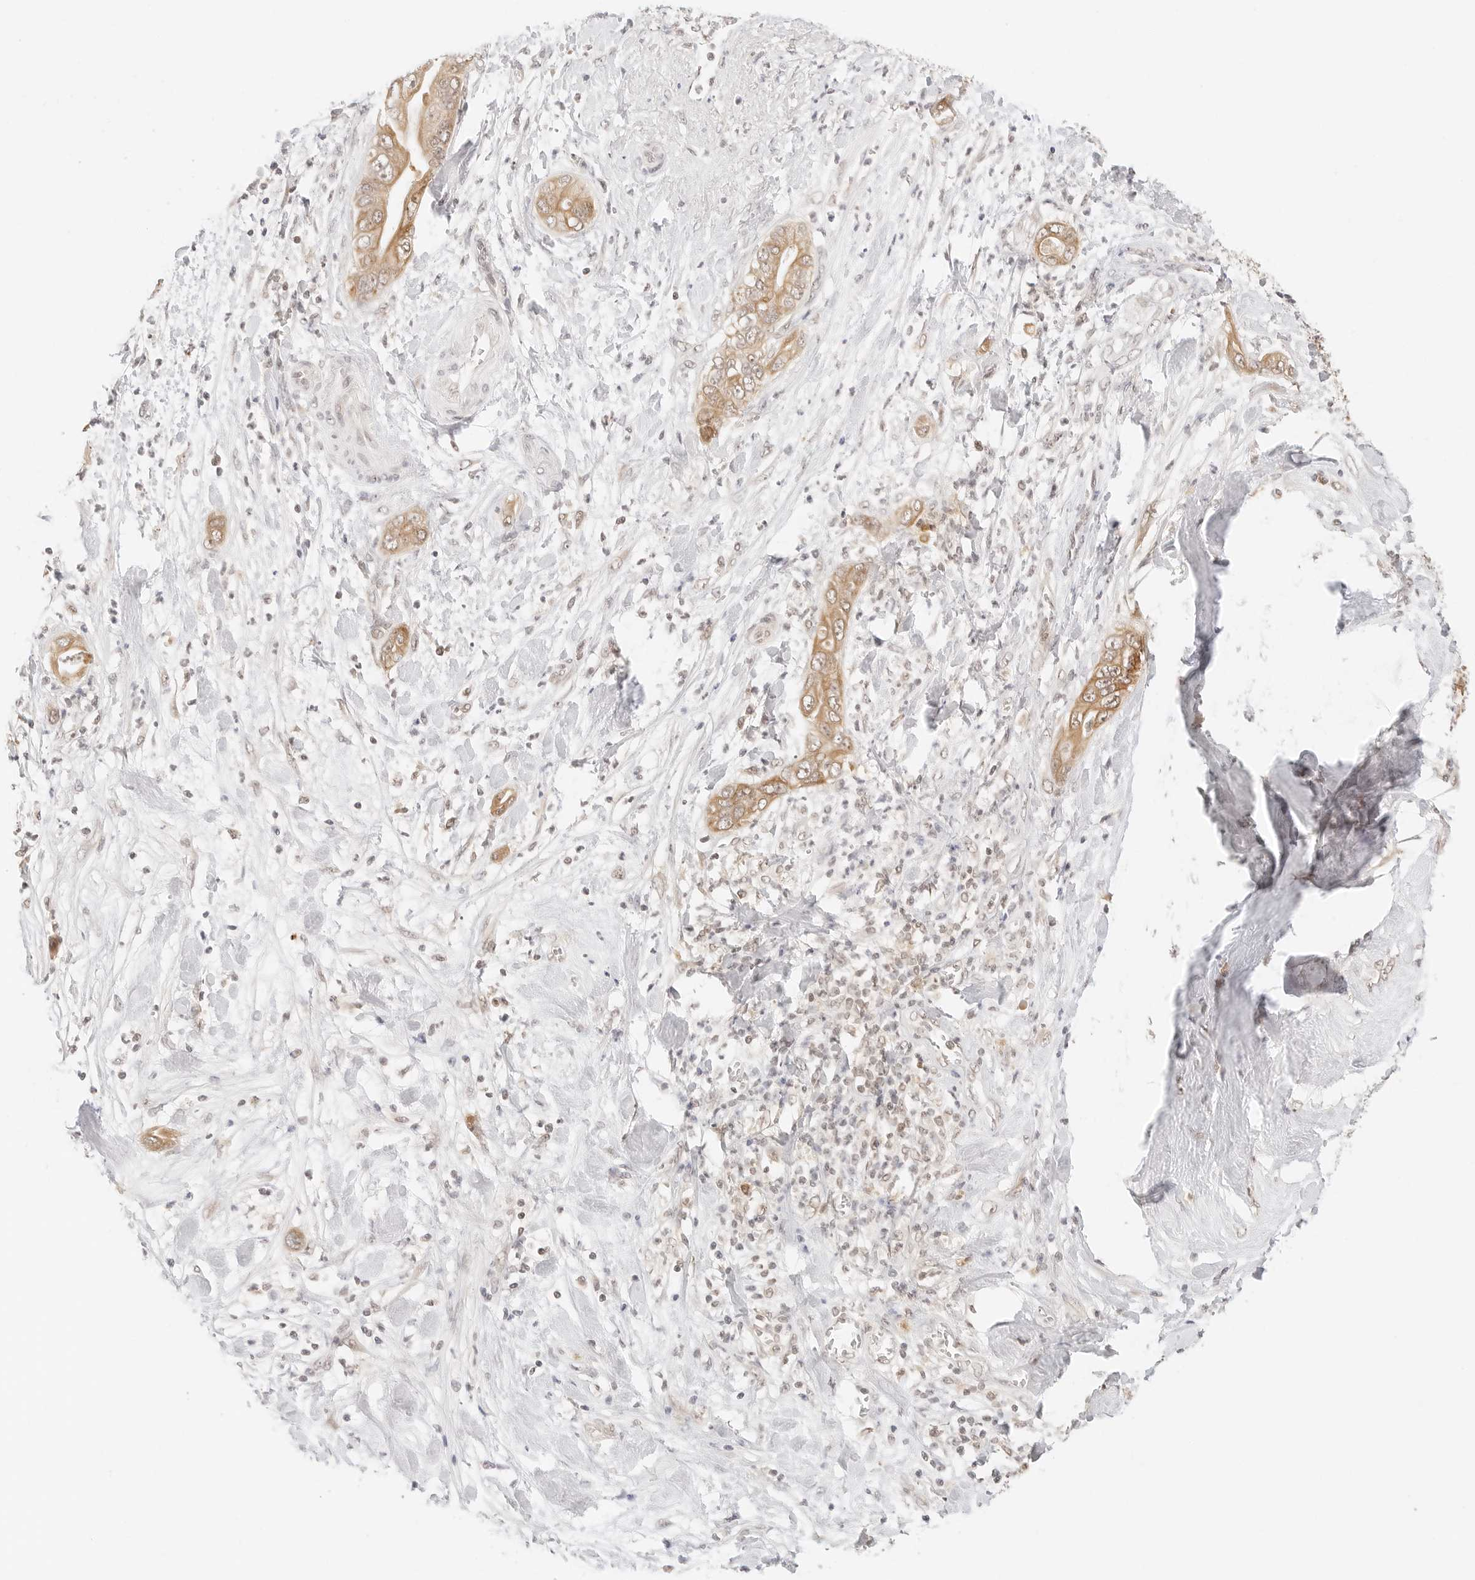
{"staining": {"intensity": "moderate", "quantity": ">75%", "location": "cytoplasmic/membranous"}, "tissue": "pancreatic cancer", "cell_type": "Tumor cells", "image_type": "cancer", "snomed": [{"axis": "morphology", "description": "Adenocarcinoma, NOS"}, {"axis": "topography", "description": "Pancreas"}], "caption": "Human pancreatic adenocarcinoma stained for a protein (brown) shows moderate cytoplasmic/membranous positive expression in about >75% of tumor cells.", "gene": "SEPTIN4", "patient": {"sex": "female", "age": 78}}